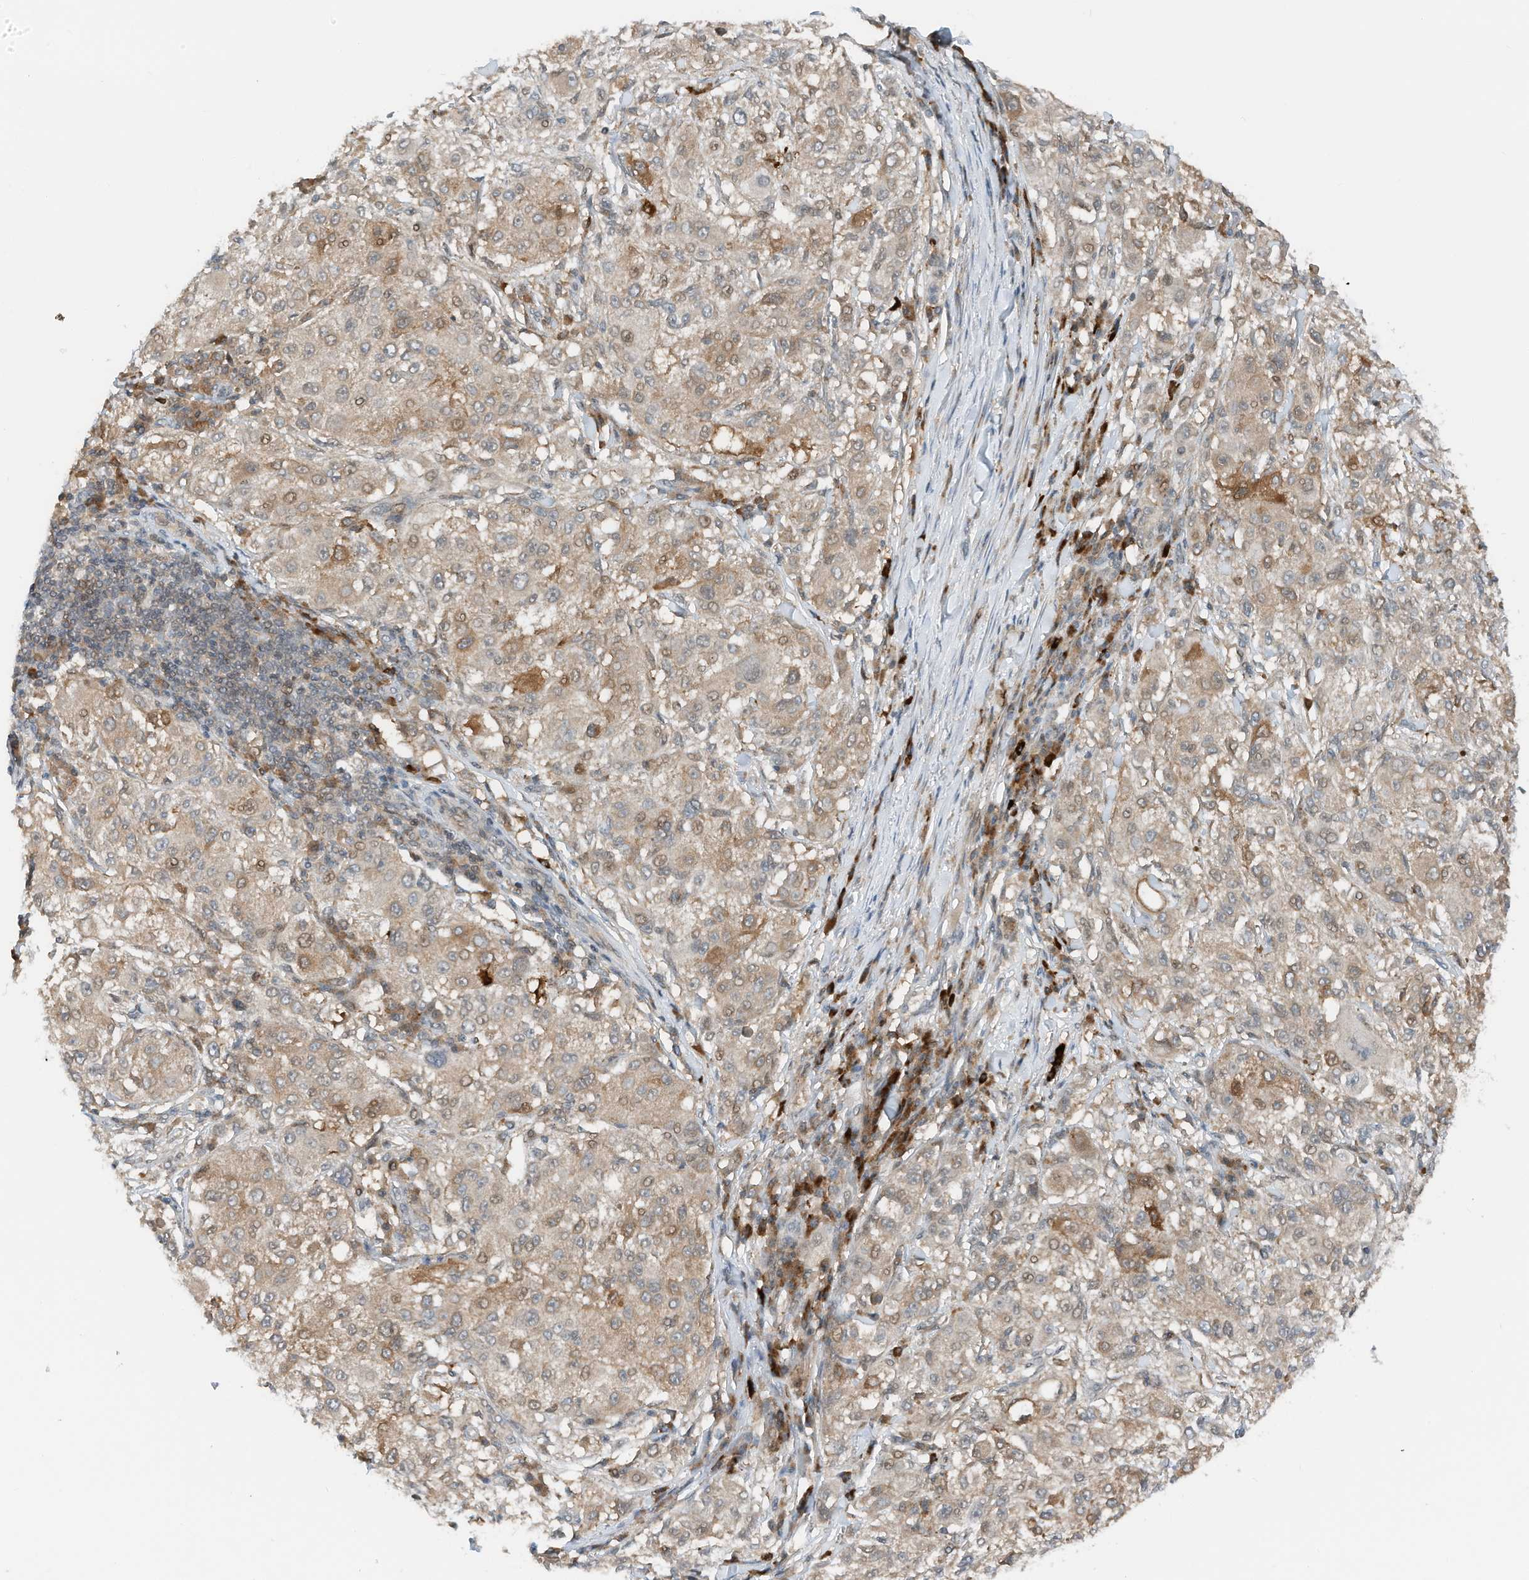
{"staining": {"intensity": "weak", "quantity": ">75%", "location": "cytoplasmic/membranous"}, "tissue": "melanoma", "cell_type": "Tumor cells", "image_type": "cancer", "snomed": [{"axis": "morphology", "description": "Necrosis, NOS"}, {"axis": "morphology", "description": "Malignant melanoma, NOS"}, {"axis": "topography", "description": "Skin"}], "caption": "Weak cytoplasmic/membranous positivity is seen in approximately >75% of tumor cells in malignant melanoma.", "gene": "RMND1", "patient": {"sex": "female", "age": 87}}